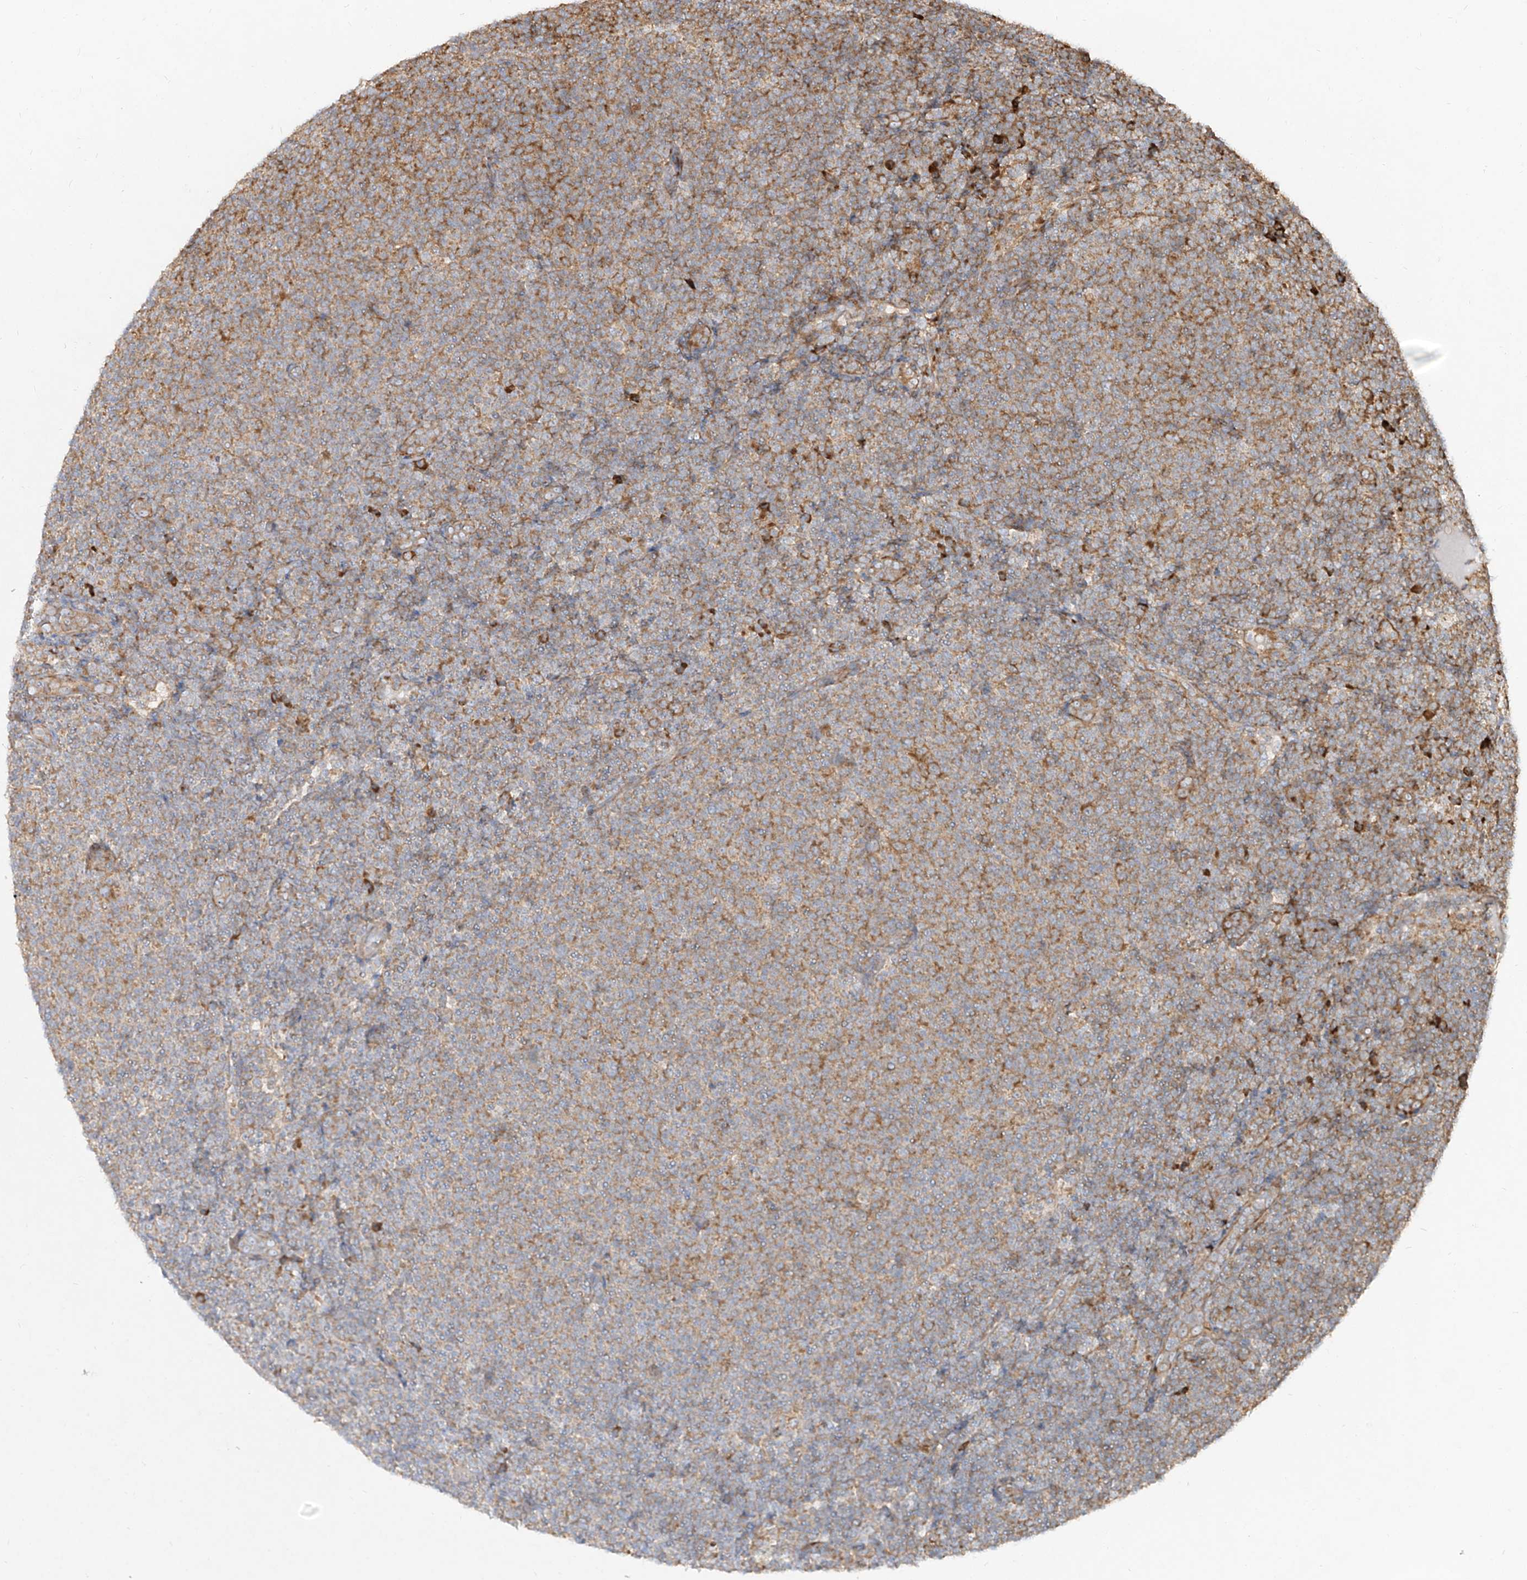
{"staining": {"intensity": "moderate", "quantity": ">75%", "location": "cytoplasmic/membranous"}, "tissue": "lymphoma", "cell_type": "Tumor cells", "image_type": "cancer", "snomed": [{"axis": "morphology", "description": "Malignant lymphoma, non-Hodgkin's type, Low grade"}, {"axis": "topography", "description": "Lymph node"}], "caption": "Lymphoma tissue reveals moderate cytoplasmic/membranous staining in about >75% of tumor cells (DAB = brown stain, brightfield microscopy at high magnification).", "gene": "RPS25", "patient": {"sex": "male", "age": 66}}